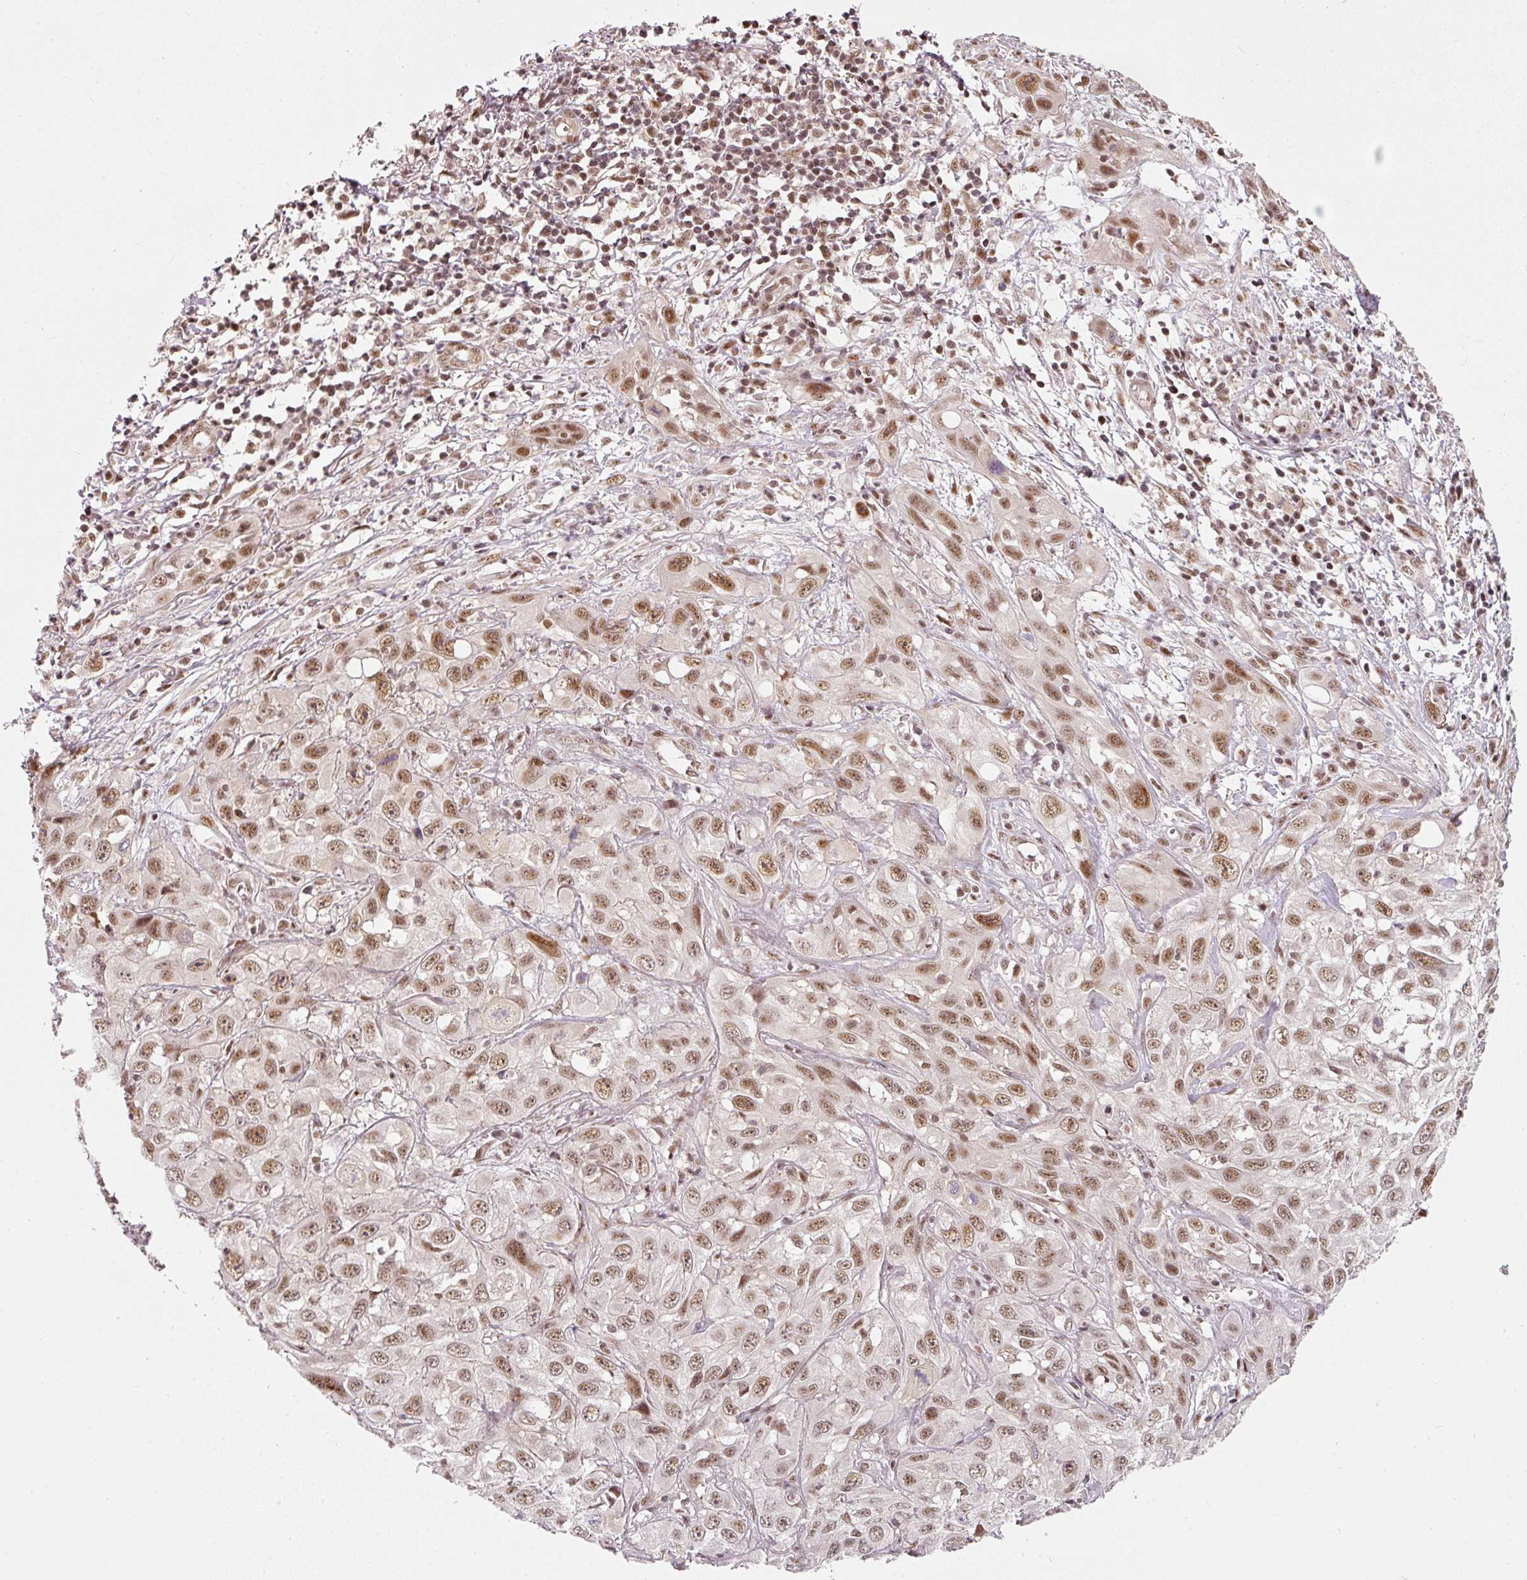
{"staining": {"intensity": "moderate", "quantity": ">75%", "location": "nuclear"}, "tissue": "skin cancer", "cell_type": "Tumor cells", "image_type": "cancer", "snomed": [{"axis": "morphology", "description": "Squamous cell carcinoma, NOS"}, {"axis": "topography", "description": "Skin"}, {"axis": "topography", "description": "Vulva"}], "caption": "Immunohistochemical staining of skin cancer (squamous cell carcinoma) reveals medium levels of moderate nuclear staining in approximately >75% of tumor cells.", "gene": "THOC6", "patient": {"sex": "female", "age": 71}}